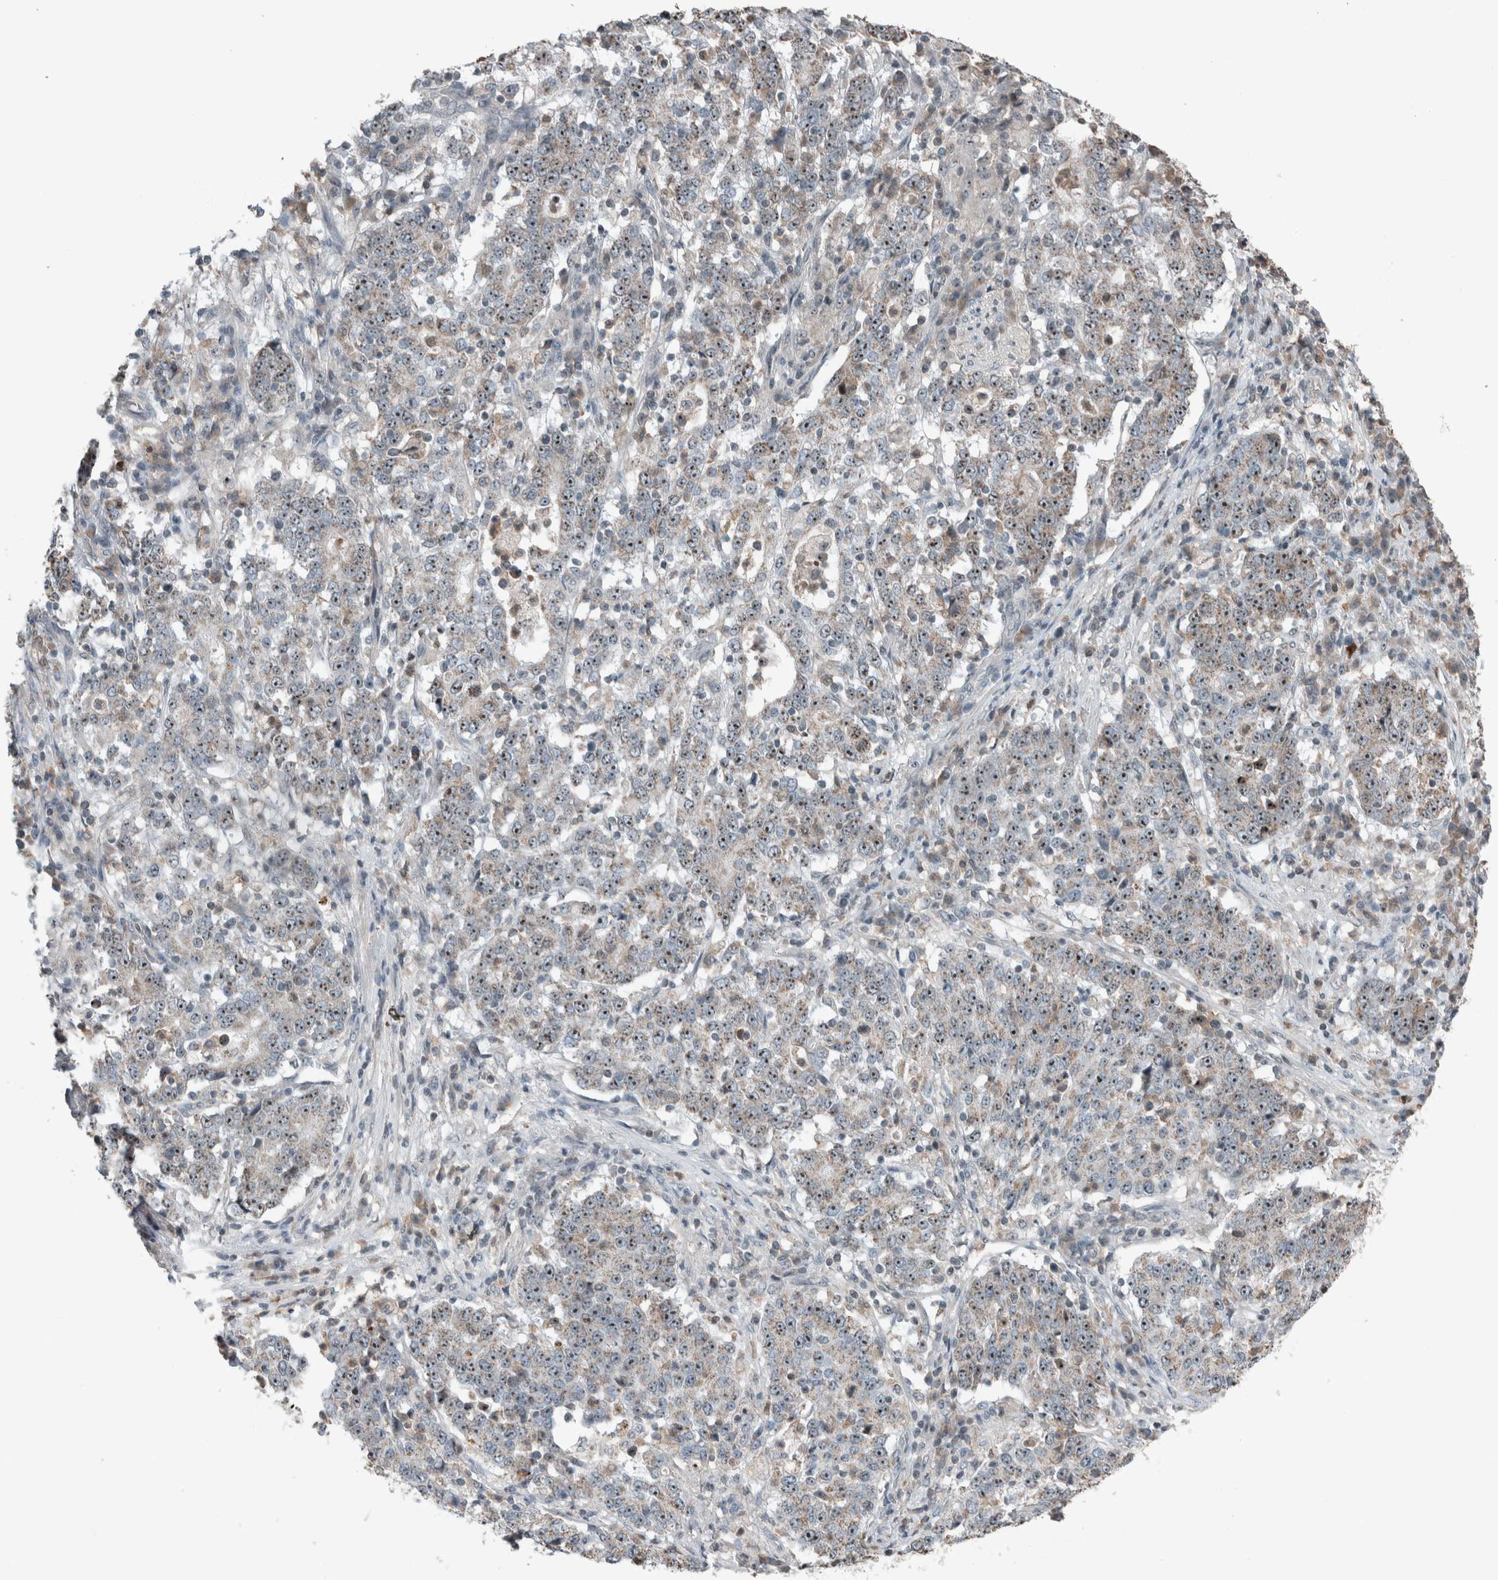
{"staining": {"intensity": "moderate", "quantity": ">75%", "location": "nuclear"}, "tissue": "stomach cancer", "cell_type": "Tumor cells", "image_type": "cancer", "snomed": [{"axis": "morphology", "description": "Adenocarcinoma, NOS"}, {"axis": "topography", "description": "Stomach"}], "caption": "There is medium levels of moderate nuclear staining in tumor cells of stomach cancer (adenocarcinoma), as demonstrated by immunohistochemical staining (brown color).", "gene": "RPF1", "patient": {"sex": "male", "age": 59}}